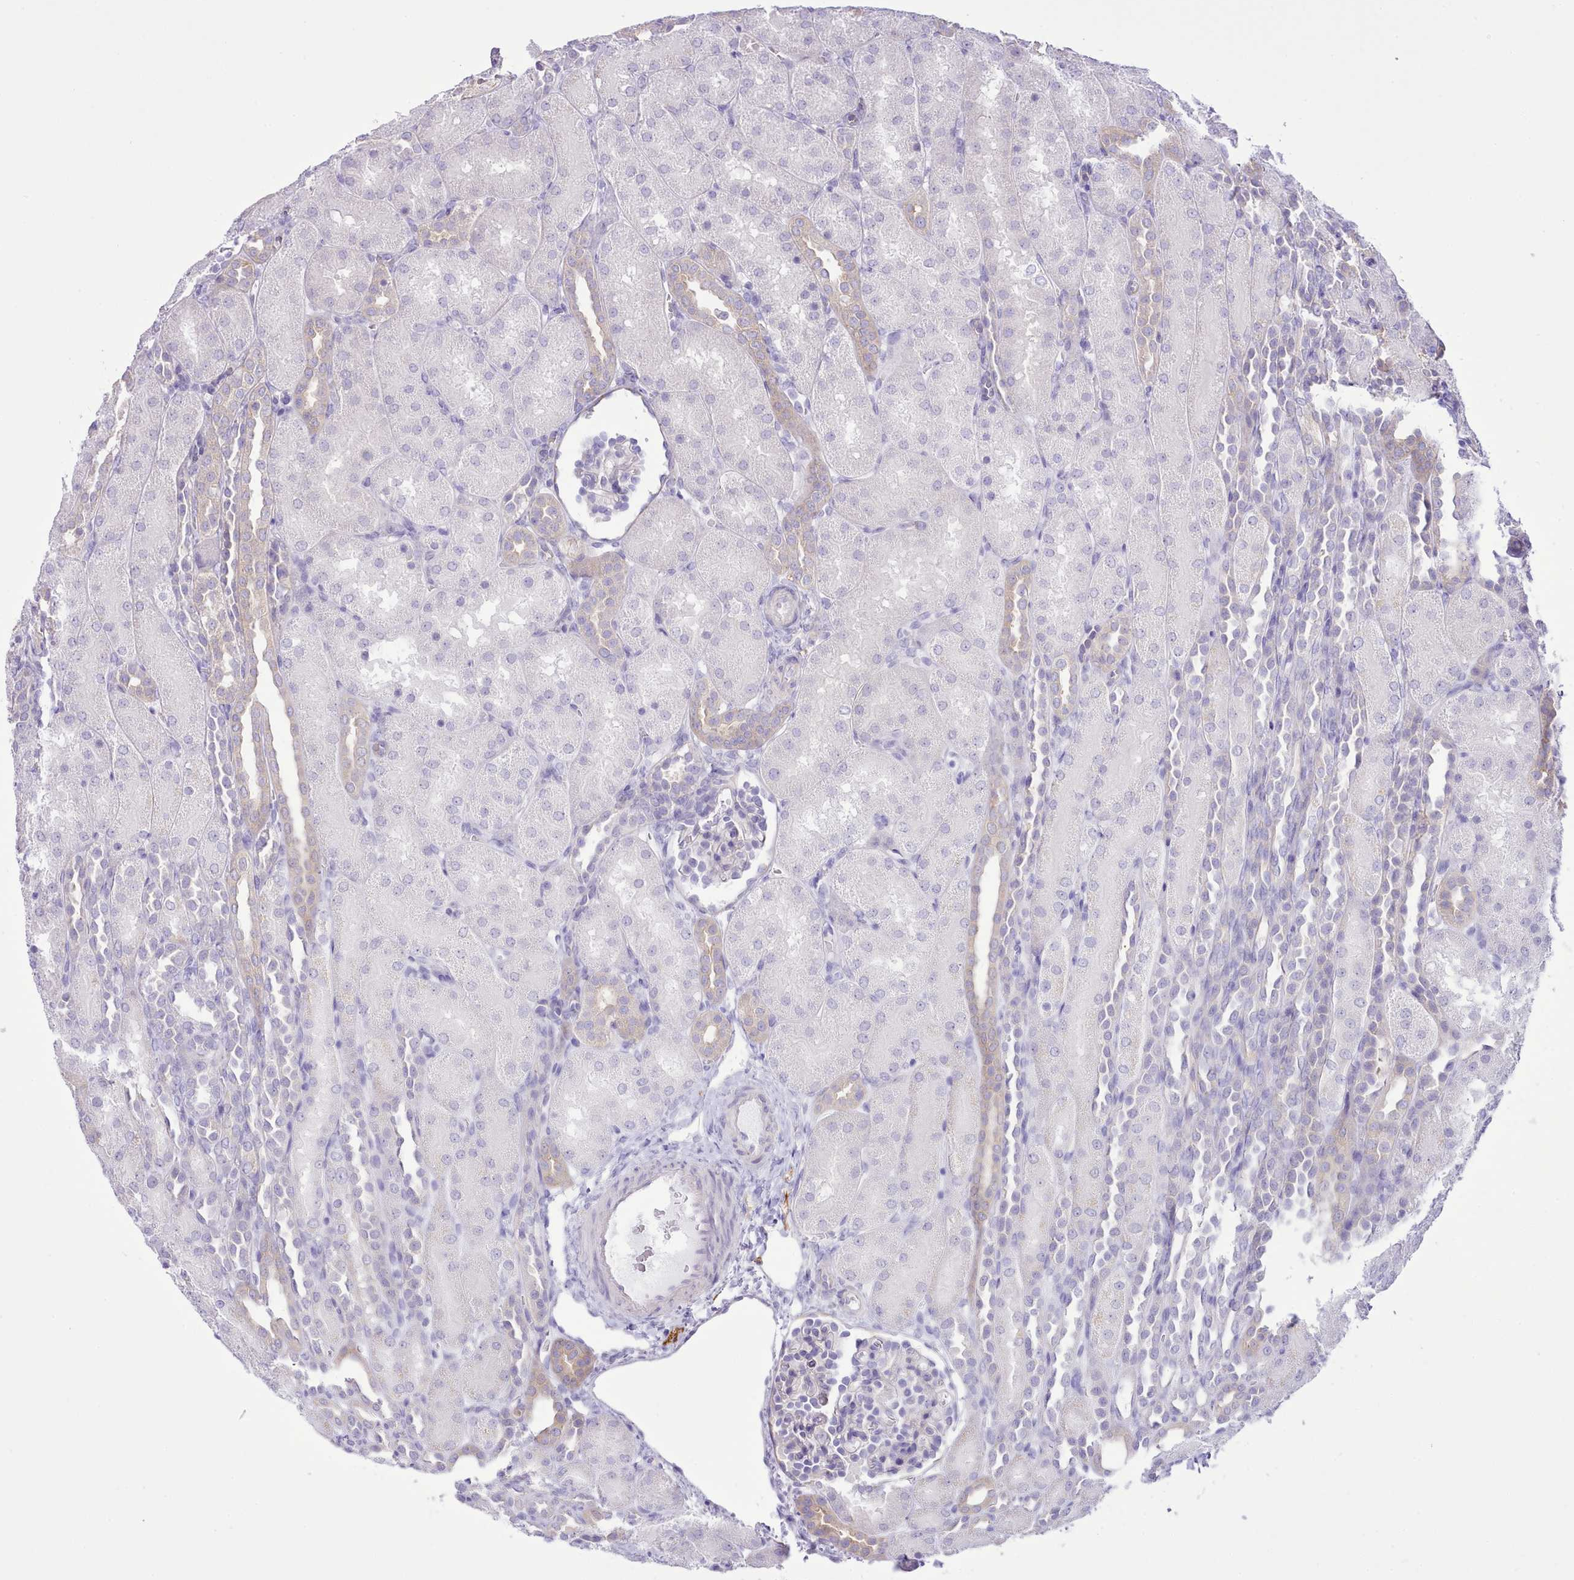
{"staining": {"intensity": "negative", "quantity": "none", "location": "none"}, "tissue": "kidney", "cell_type": "Cells in glomeruli", "image_type": "normal", "snomed": [{"axis": "morphology", "description": "Normal tissue, NOS"}, {"axis": "topography", "description": "Kidney"}], "caption": "The photomicrograph exhibits no staining of cells in glomeruli in normal kidney.", "gene": "MDFI", "patient": {"sex": "male", "age": 1}}